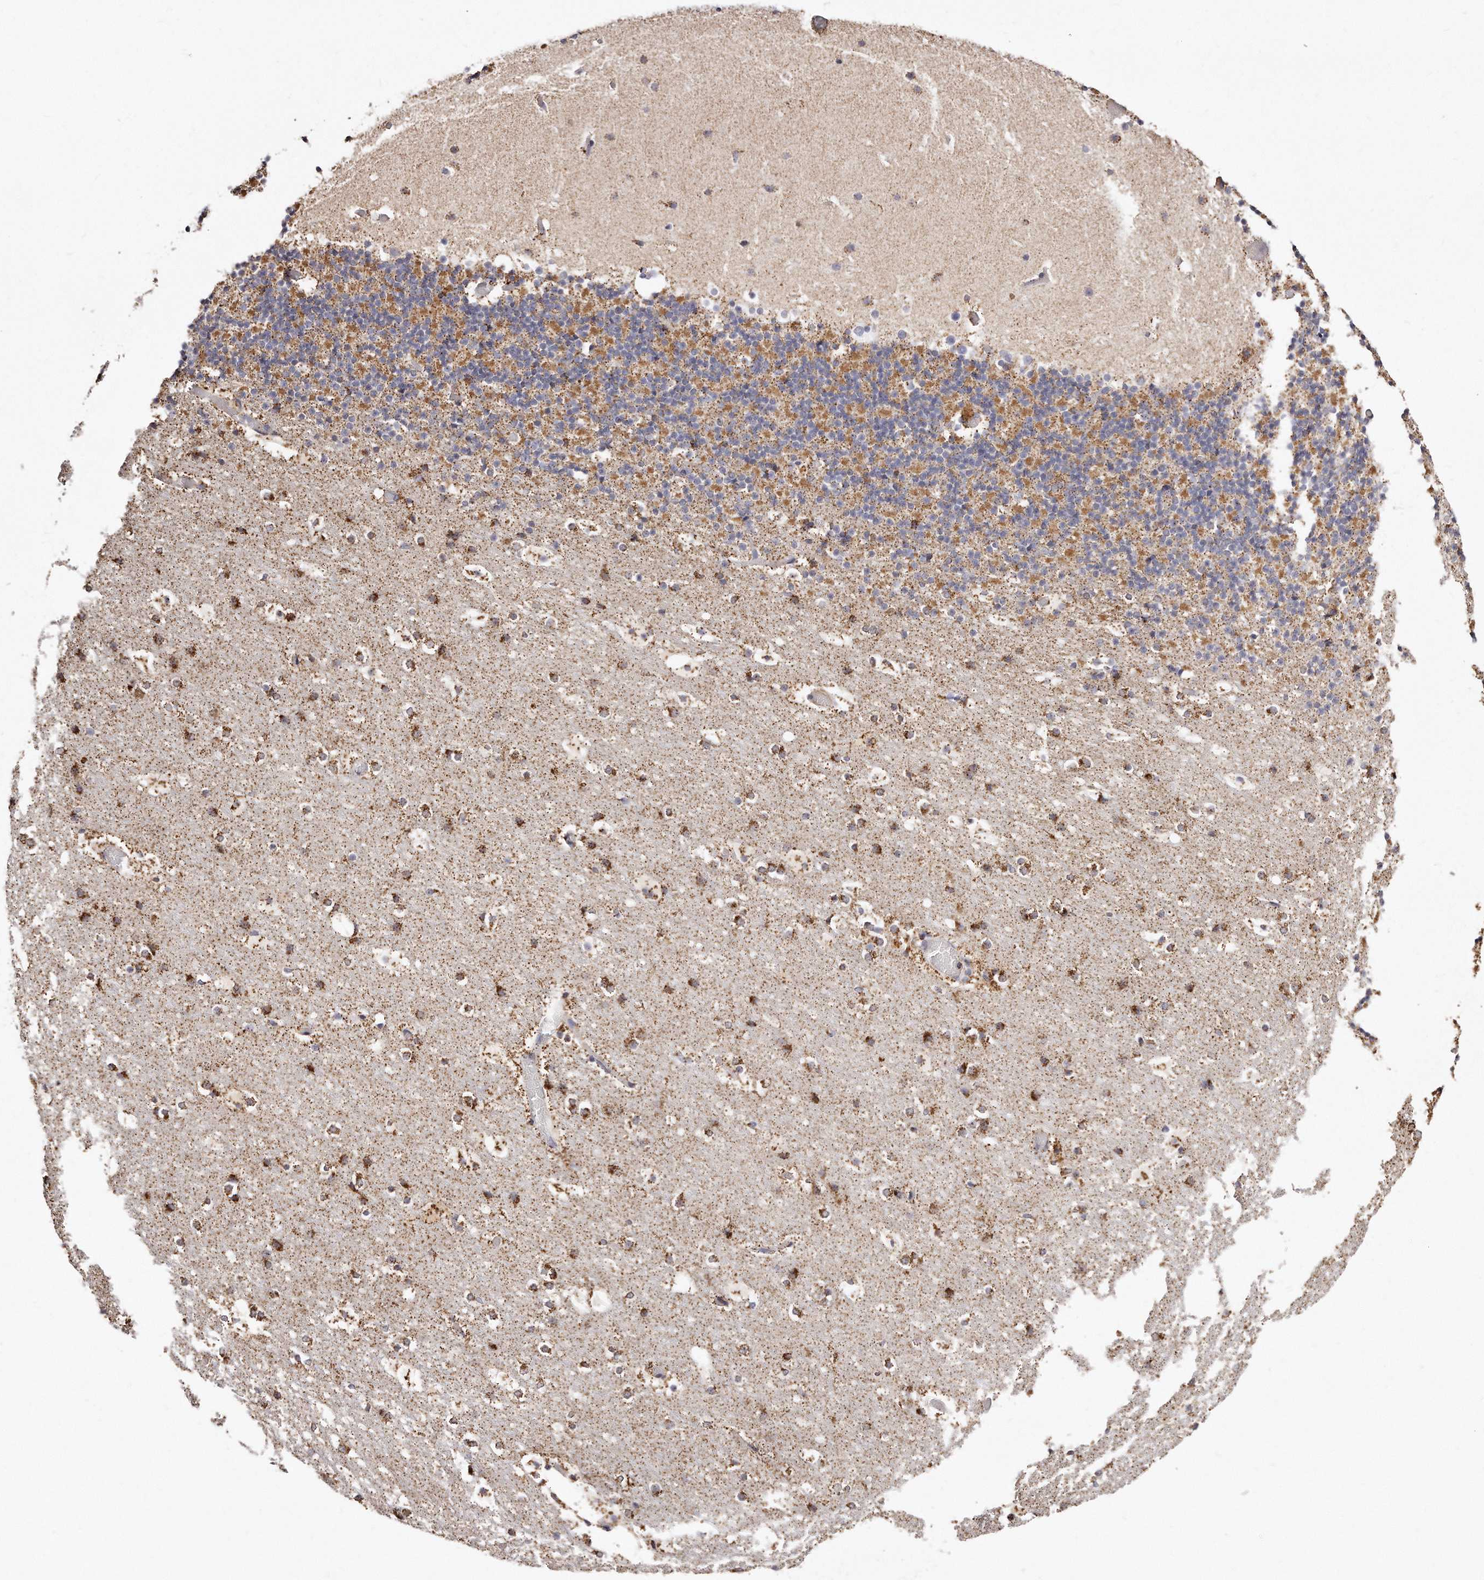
{"staining": {"intensity": "moderate", "quantity": "25%-75%", "location": "cytoplasmic/membranous"}, "tissue": "cerebellum", "cell_type": "Cells in granular layer", "image_type": "normal", "snomed": [{"axis": "morphology", "description": "Normal tissue, NOS"}, {"axis": "topography", "description": "Cerebellum"}], "caption": "Immunohistochemical staining of unremarkable cerebellum shows medium levels of moderate cytoplasmic/membranous positivity in about 25%-75% of cells in granular layer.", "gene": "RTKN", "patient": {"sex": "male", "age": 57}}